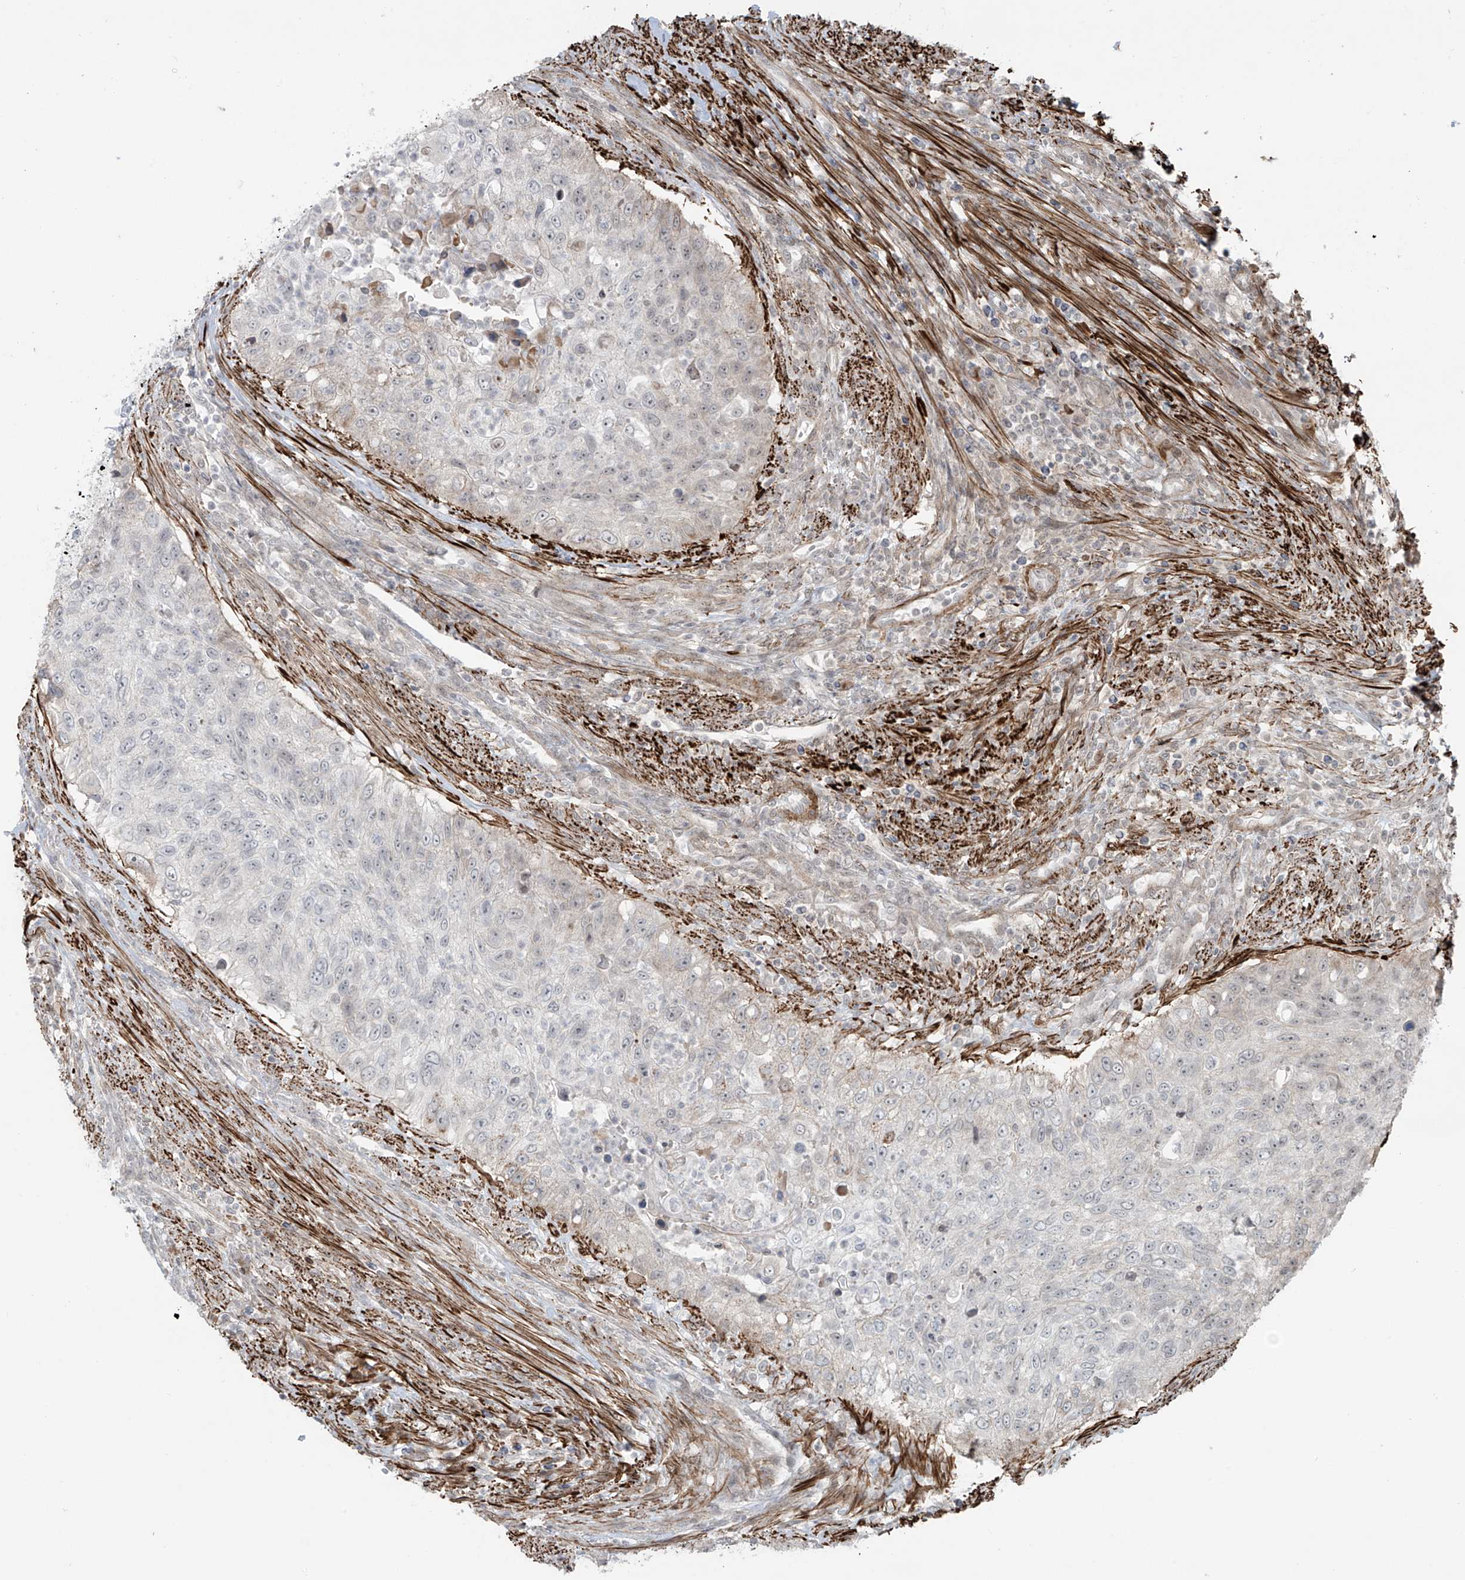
{"staining": {"intensity": "negative", "quantity": "none", "location": "none"}, "tissue": "urothelial cancer", "cell_type": "Tumor cells", "image_type": "cancer", "snomed": [{"axis": "morphology", "description": "Urothelial carcinoma, High grade"}, {"axis": "topography", "description": "Urinary bladder"}], "caption": "DAB immunohistochemical staining of urothelial cancer demonstrates no significant positivity in tumor cells.", "gene": "RASGEF1A", "patient": {"sex": "female", "age": 60}}